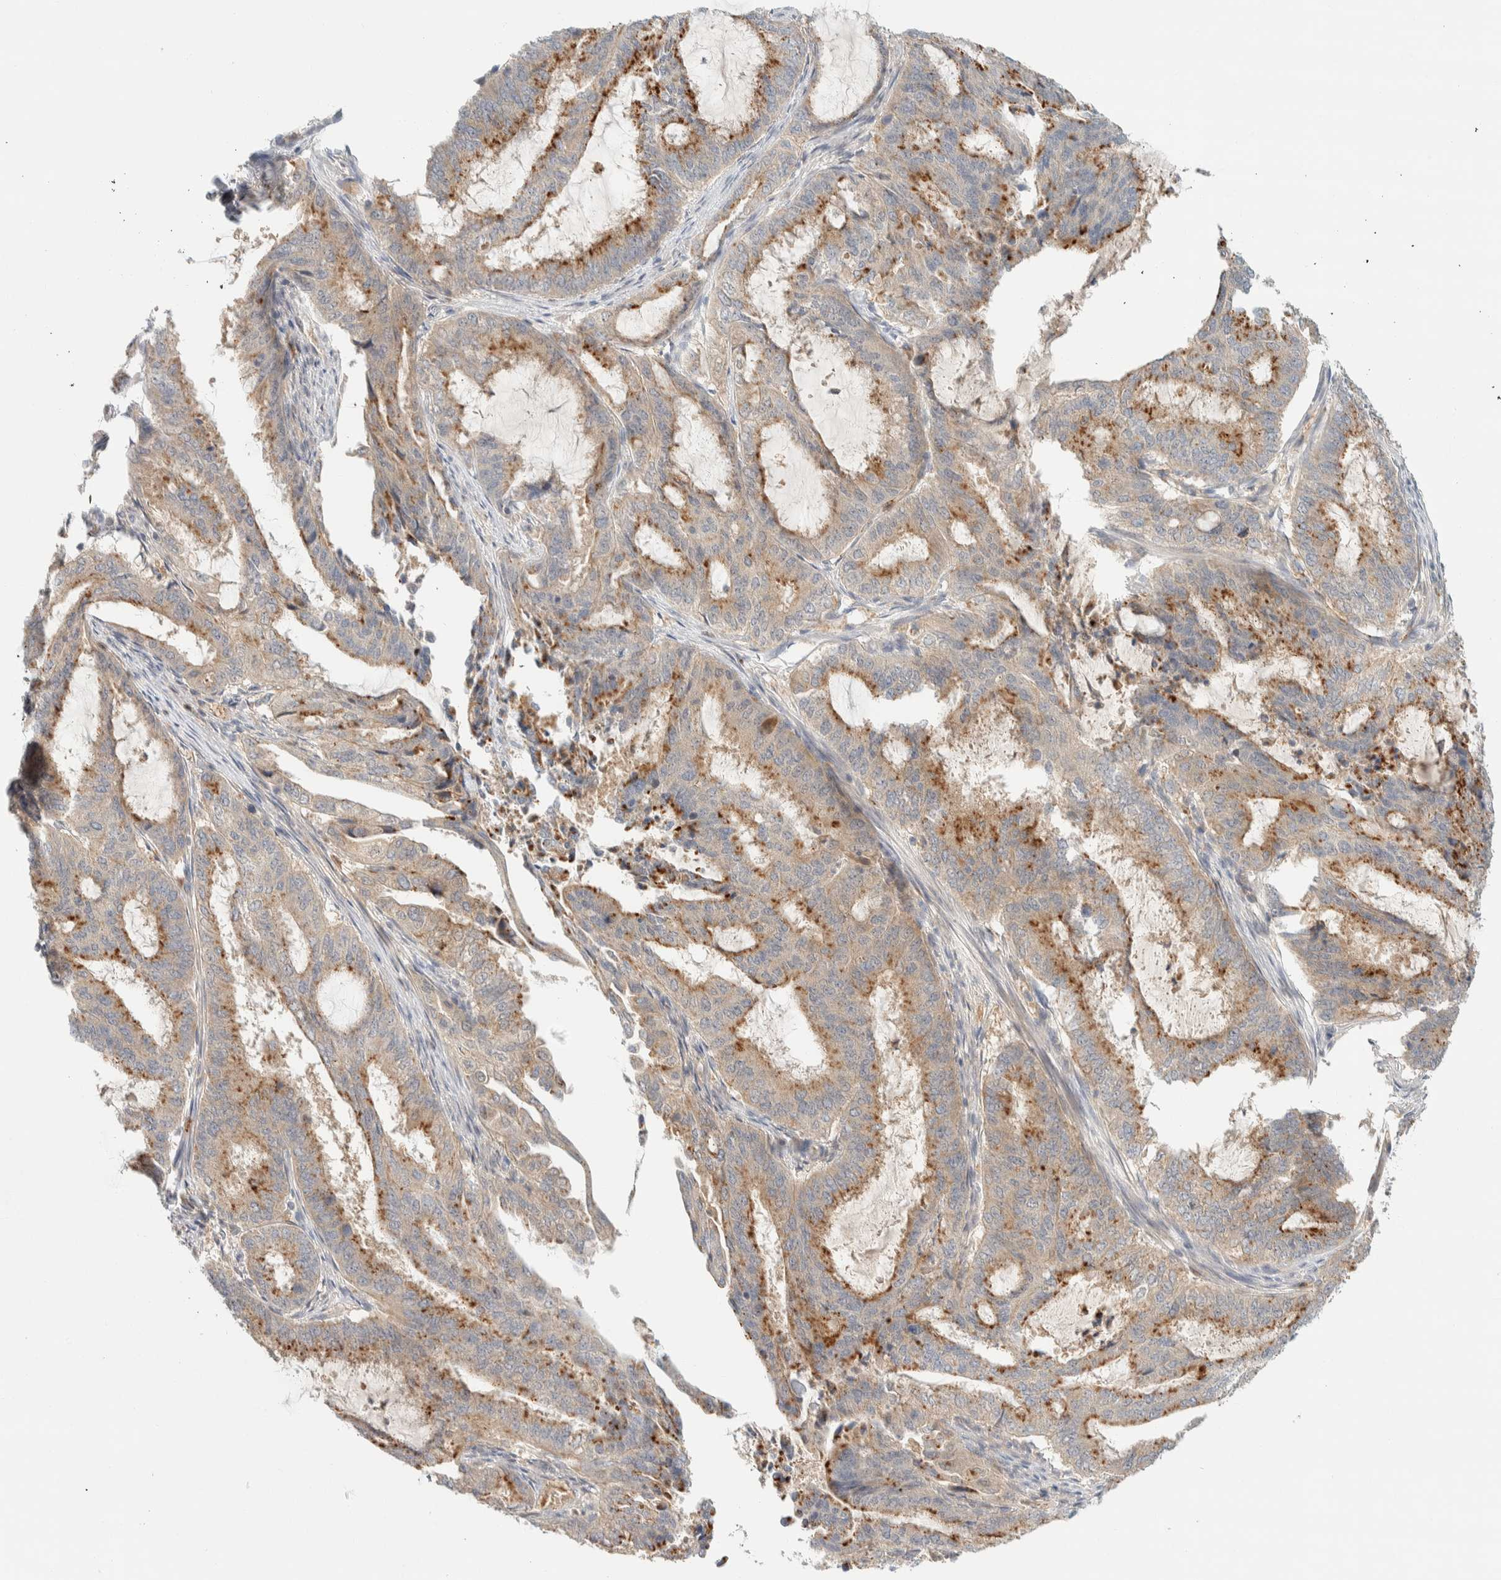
{"staining": {"intensity": "moderate", "quantity": "25%-75%", "location": "cytoplasmic/membranous"}, "tissue": "endometrial cancer", "cell_type": "Tumor cells", "image_type": "cancer", "snomed": [{"axis": "morphology", "description": "Adenocarcinoma, NOS"}, {"axis": "topography", "description": "Endometrium"}], "caption": "Adenocarcinoma (endometrial) stained for a protein (brown) shows moderate cytoplasmic/membranous positive positivity in approximately 25%-75% of tumor cells.", "gene": "GCLM", "patient": {"sex": "female", "age": 51}}